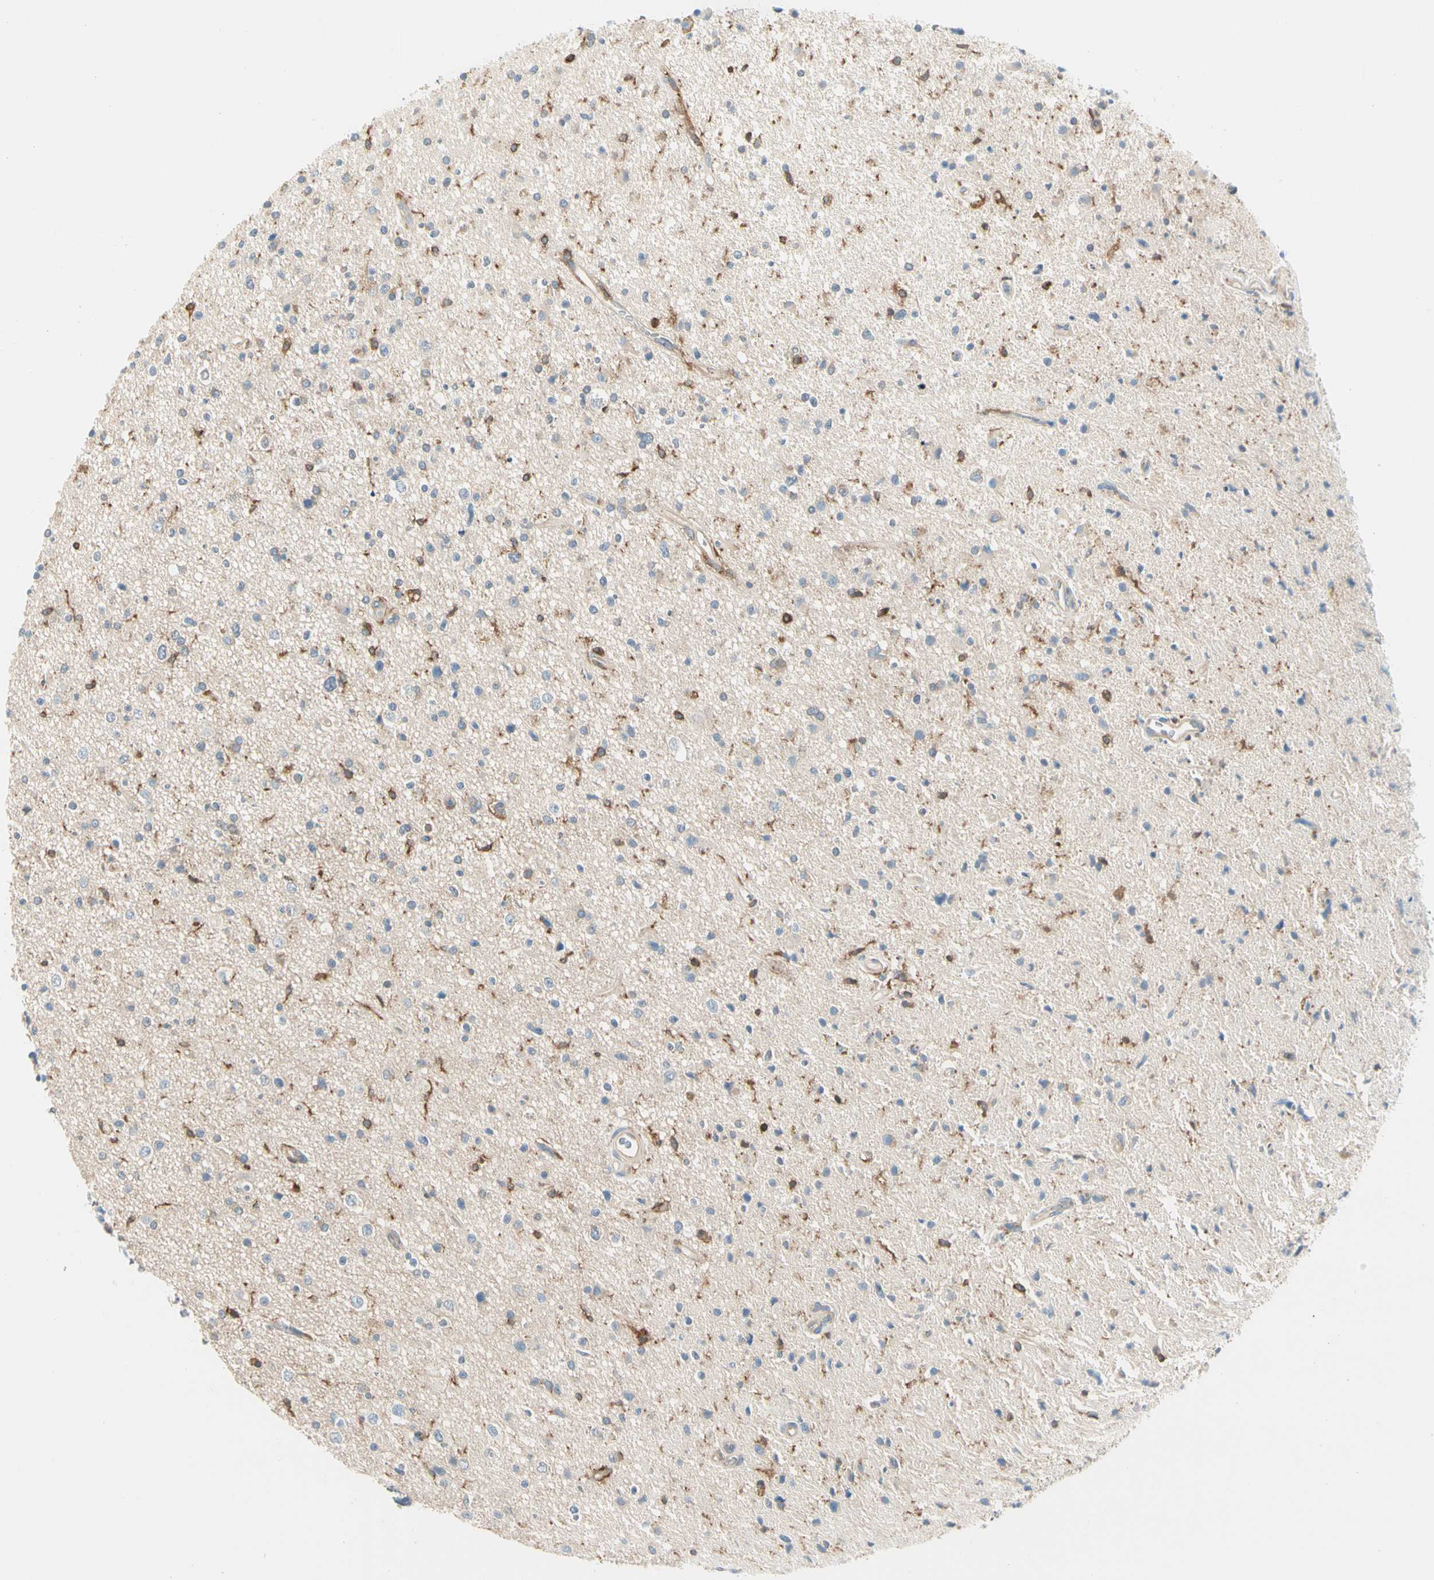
{"staining": {"intensity": "moderate", "quantity": "<25%", "location": "cytoplasmic/membranous"}, "tissue": "glioma", "cell_type": "Tumor cells", "image_type": "cancer", "snomed": [{"axis": "morphology", "description": "Glioma, malignant, High grade"}, {"axis": "topography", "description": "Brain"}], "caption": "Immunohistochemical staining of human glioma demonstrates moderate cytoplasmic/membranous protein positivity in about <25% of tumor cells.", "gene": "CAPZA2", "patient": {"sex": "male", "age": 33}}